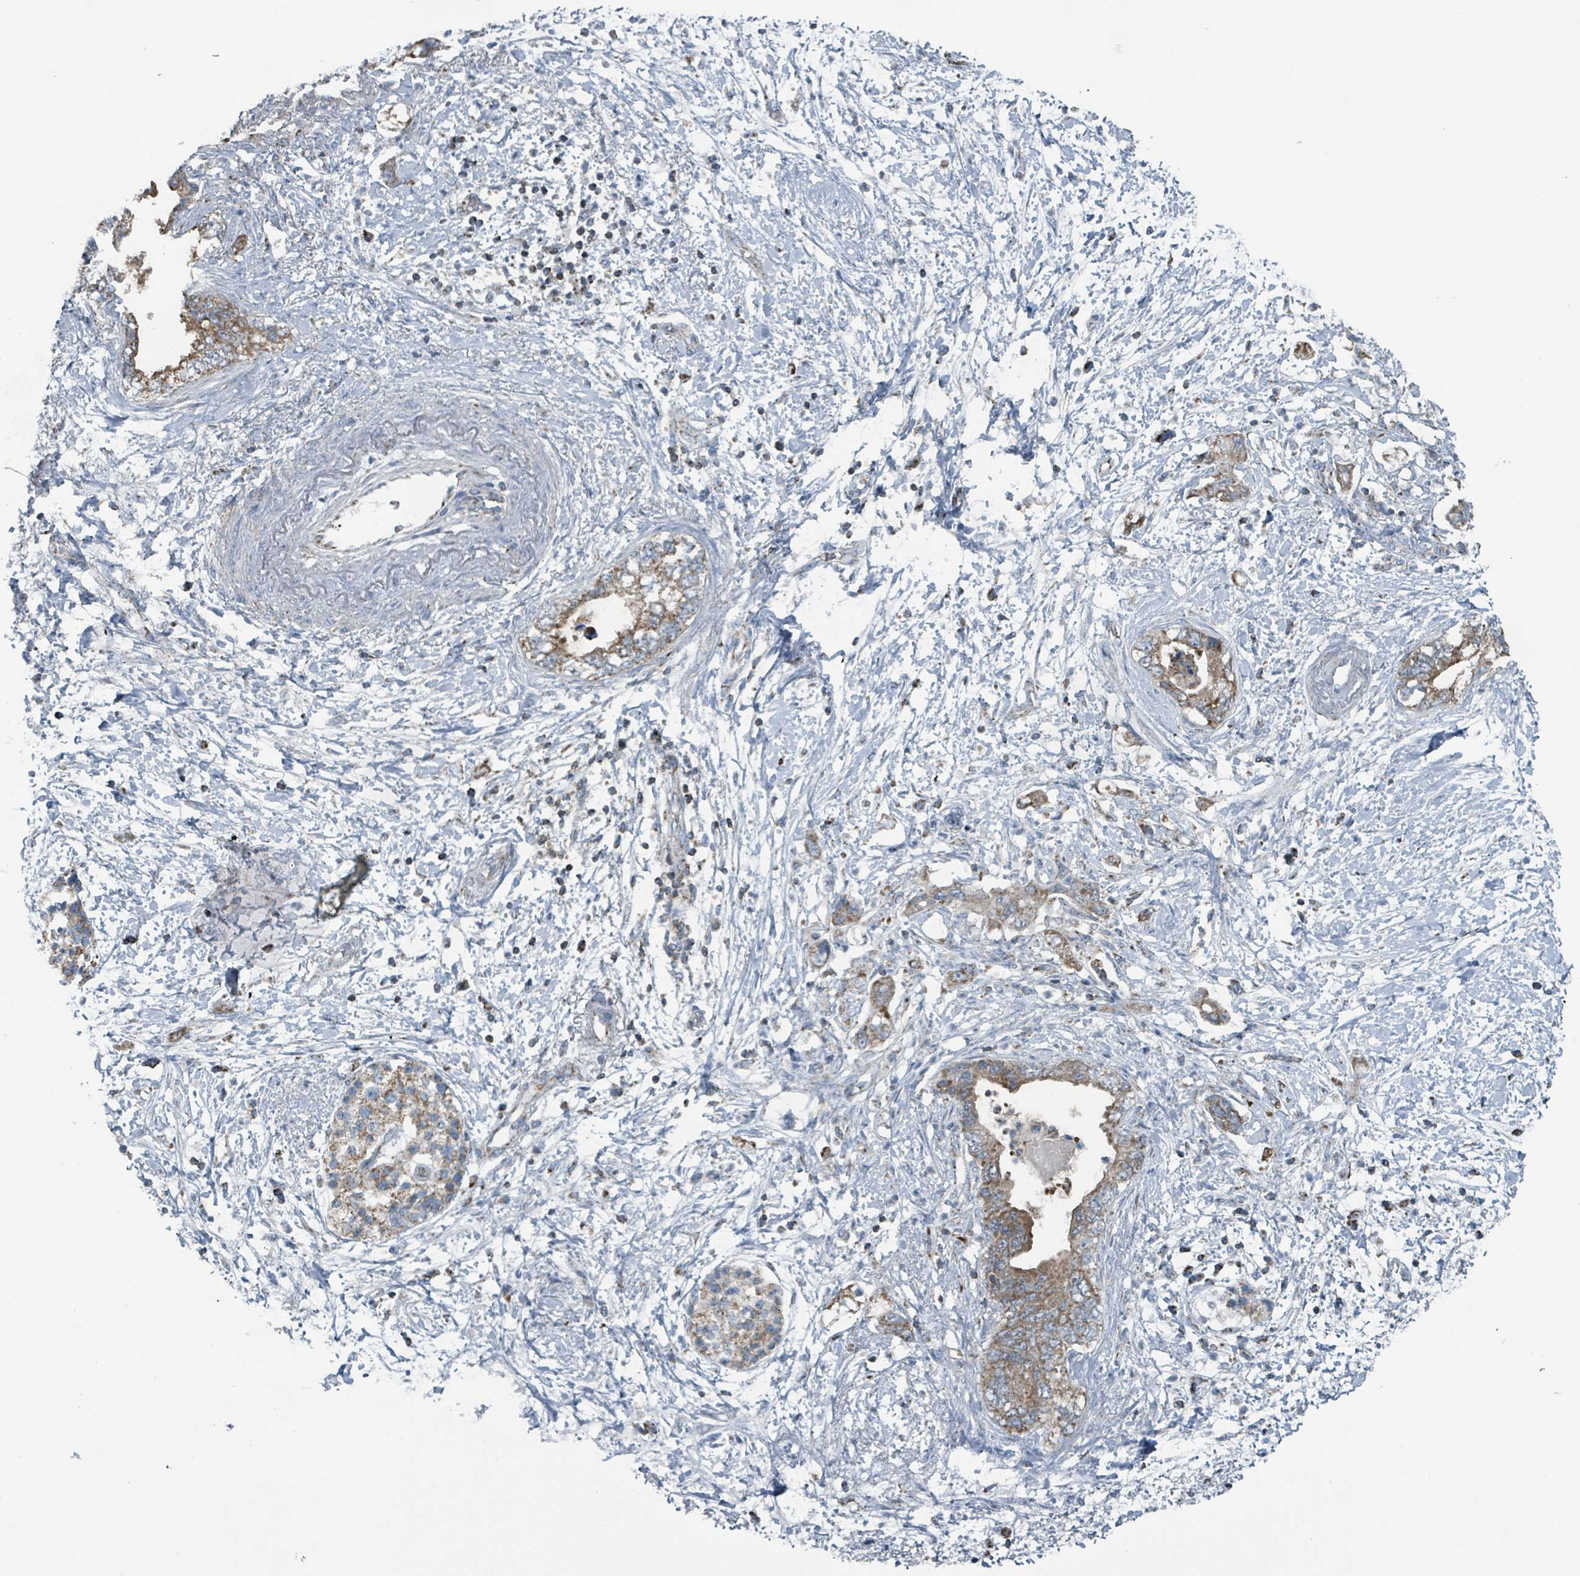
{"staining": {"intensity": "moderate", "quantity": ">75%", "location": "cytoplasmic/membranous"}, "tissue": "pancreatic cancer", "cell_type": "Tumor cells", "image_type": "cancer", "snomed": [{"axis": "morphology", "description": "Adenocarcinoma, NOS"}, {"axis": "topography", "description": "Pancreas"}], "caption": "IHC of human pancreatic cancer demonstrates medium levels of moderate cytoplasmic/membranous positivity in approximately >75% of tumor cells. (brown staining indicates protein expression, while blue staining denotes nuclei).", "gene": "ABHD18", "patient": {"sex": "female", "age": 73}}